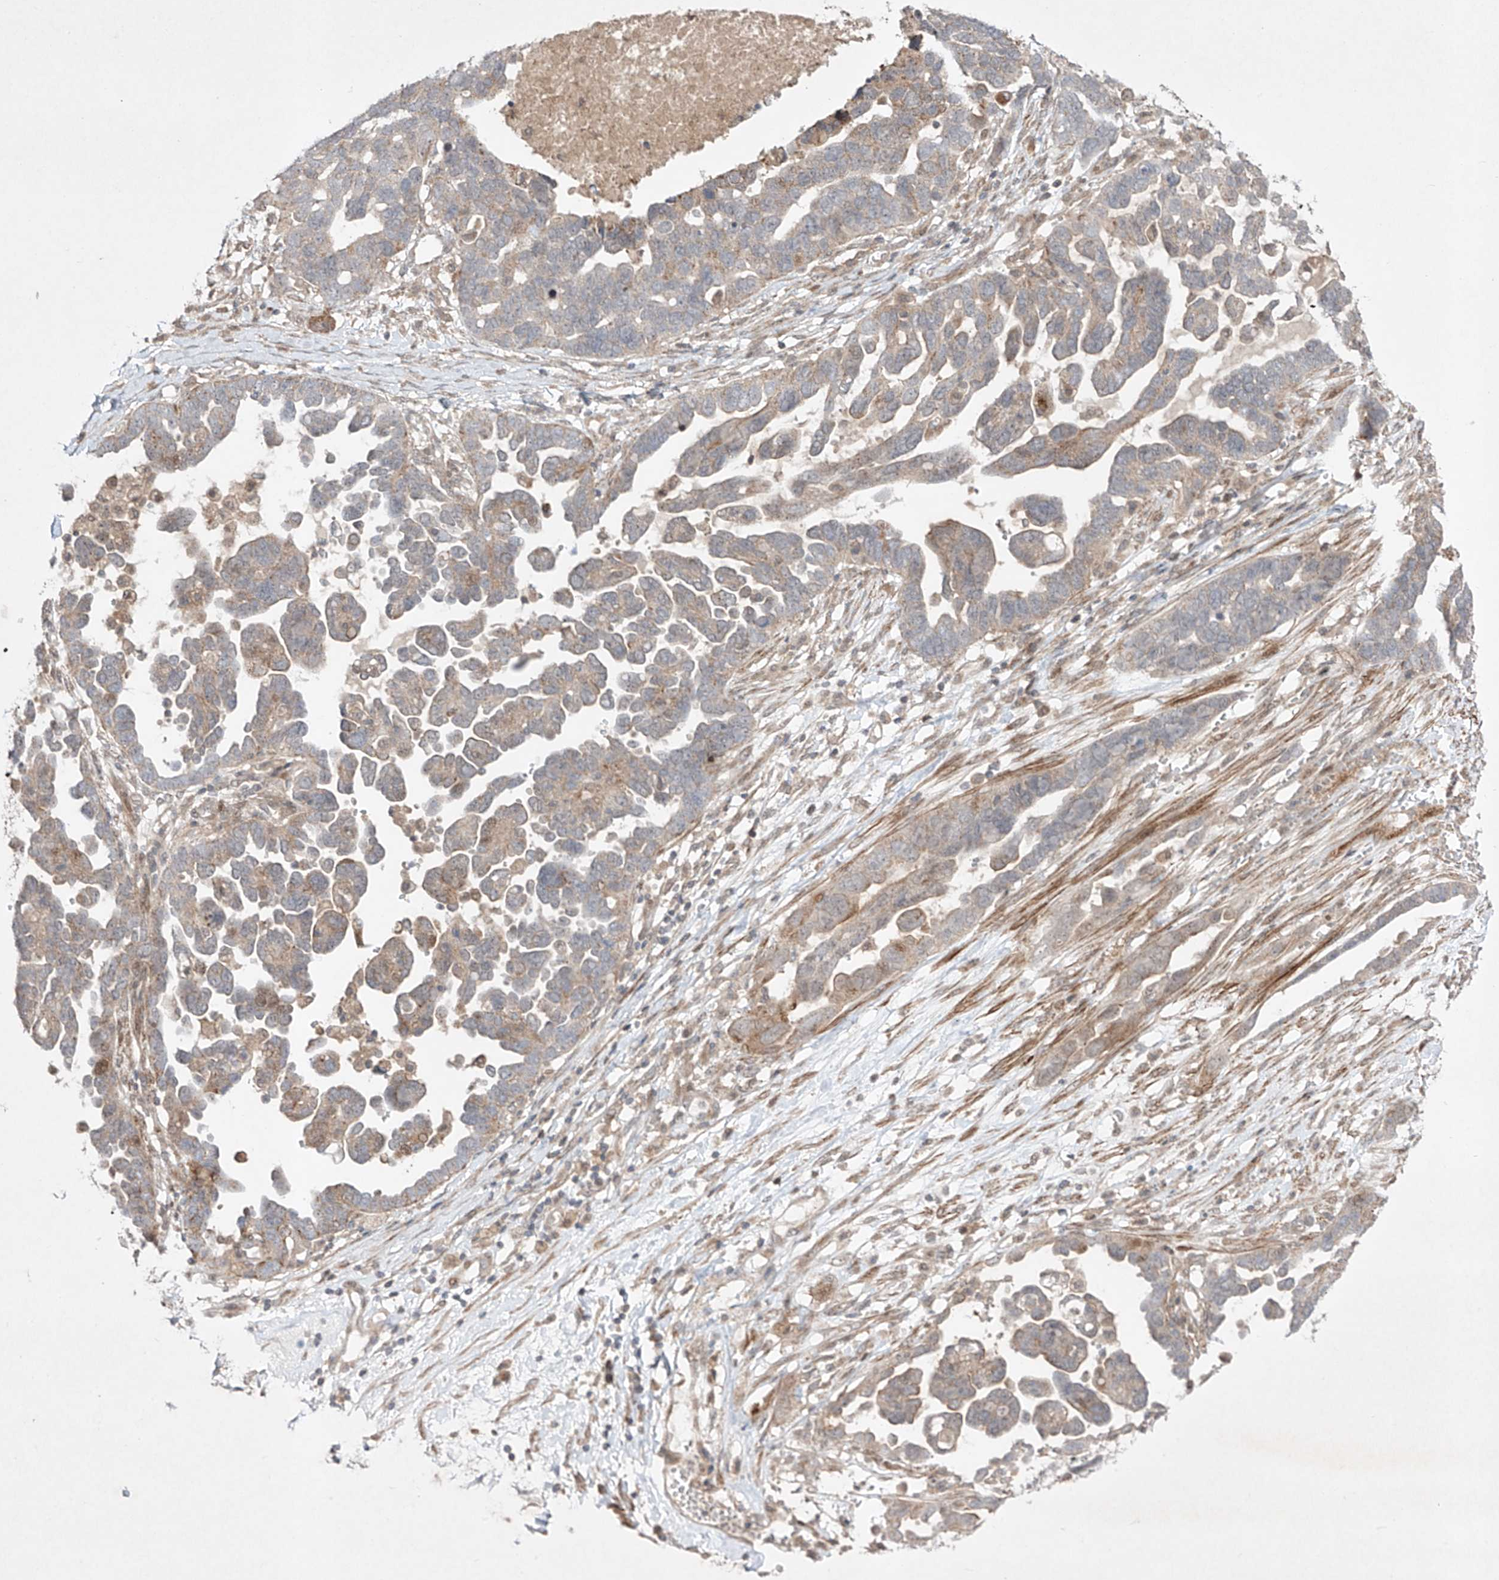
{"staining": {"intensity": "weak", "quantity": "25%-75%", "location": "cytoplasmic/membranous"}, "tissue": "ovarian cancer", "cell_type": "Tumor cells", "image_type": "cancer", "snomed": [{"axis": "morphology", "description": "Cystadenocarcinoma, serous, NOS"}, {"axis": "topography", "description": "Ovary"}], "caption": "Weak cytoplasmic/membranous staining is present in about 25%-75% of tumor cells in ovarian serous cystadenocarcinoma.", "gene": "KDM1B", "patient": {"sex": "female", "age": 54}}